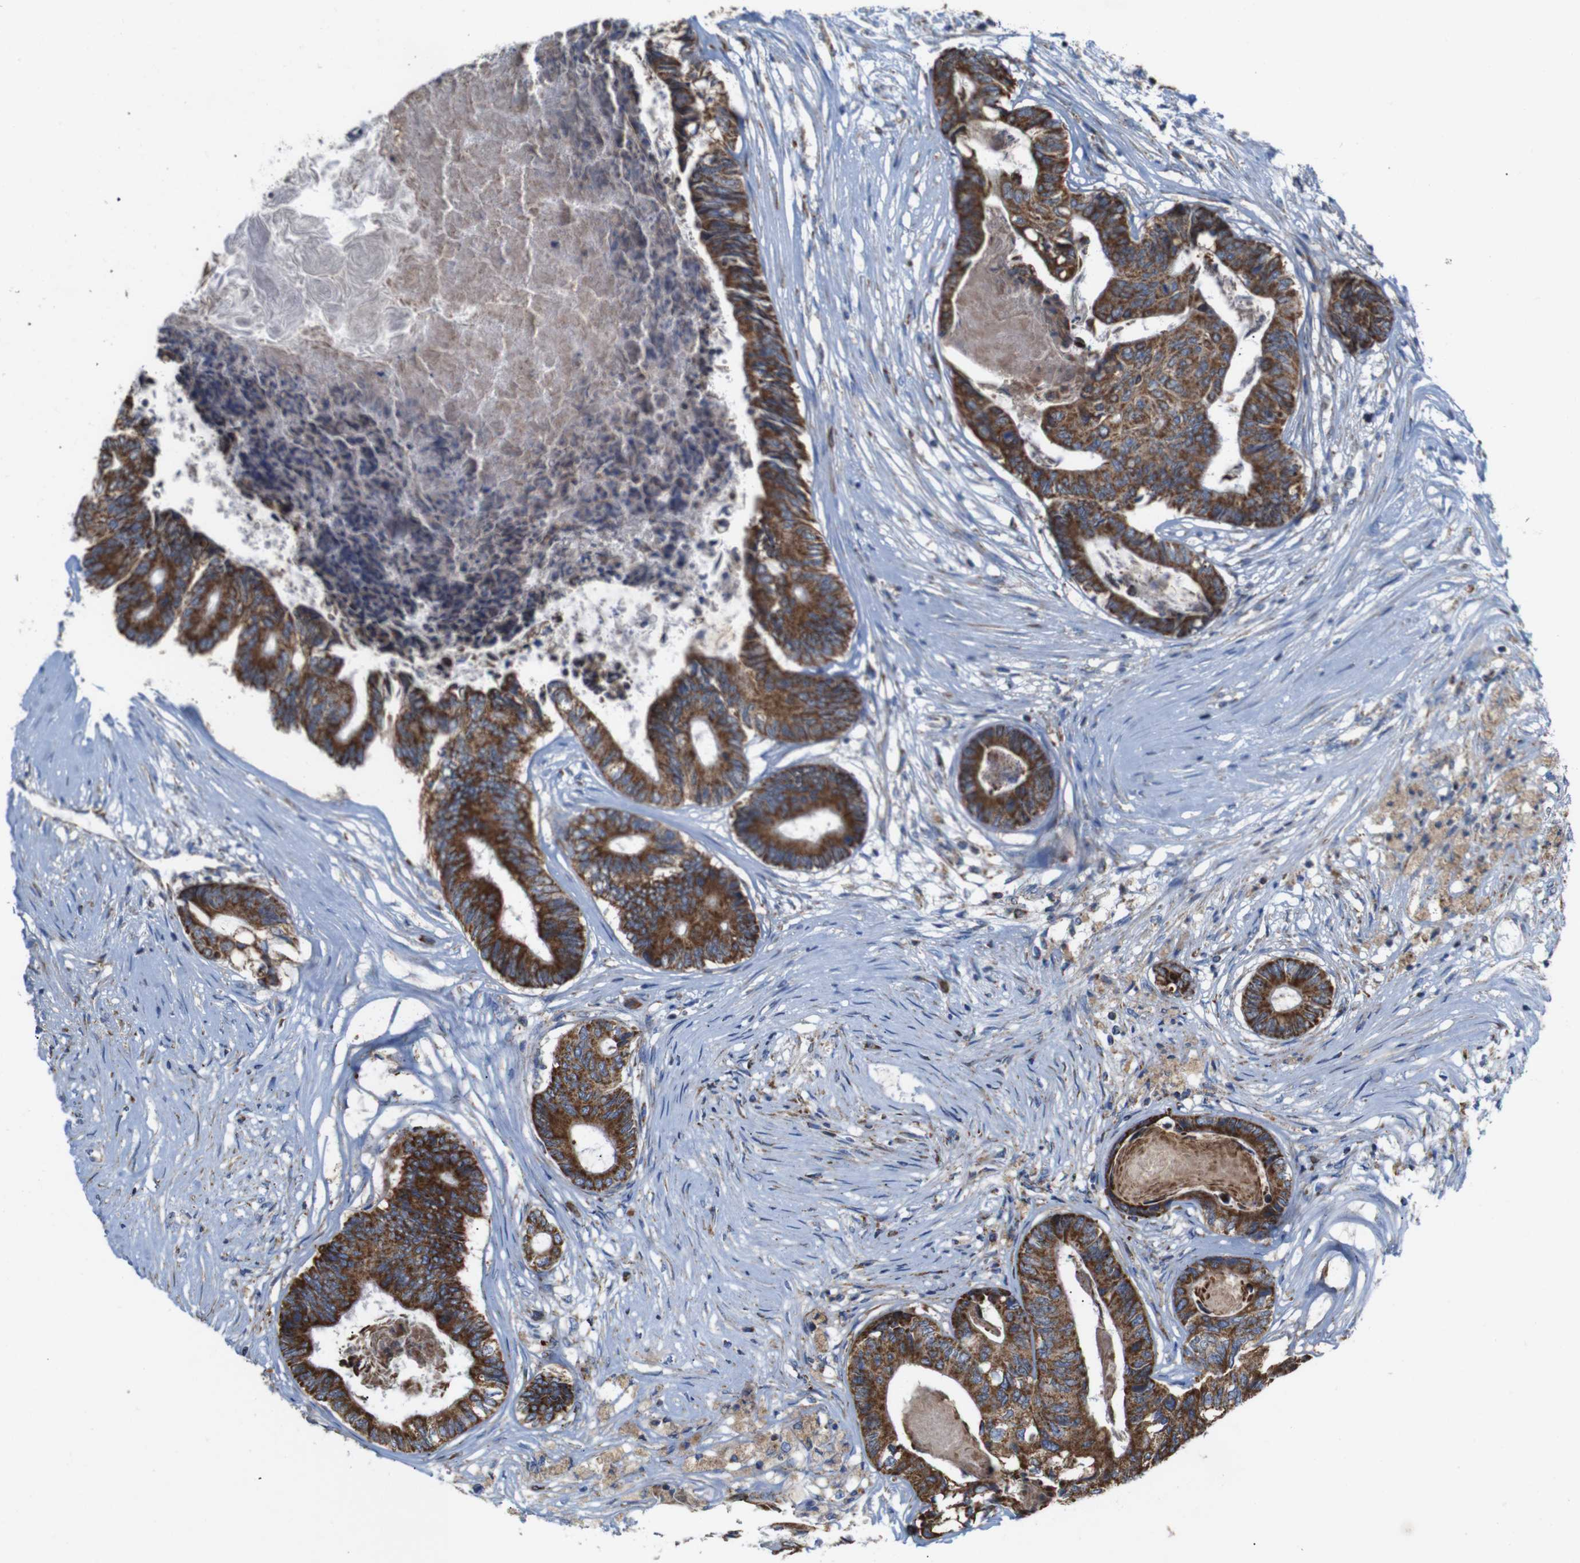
{"staining": {"intensity": "strong", "quantity": ">75%", "location": "cytoplasmic/membranous"}, "tissue": "colorectal cancer", "cell_type": "Tumor cells", "image_type": "cancer", "snomed": [{"axis": "morphology", "description": "Adenocarcinoma, NOS"}, {"axis": "topography", "description": "Rectum"}], "caption": "Approximately >75% of tumor cells in human colorectal cancer reveal strong cytoplasmic/membranous protein expression as visualized by brown immunohistochemical staining.", "gene": "FAM171B", "patient": {"sex": "male", "age": 63}}